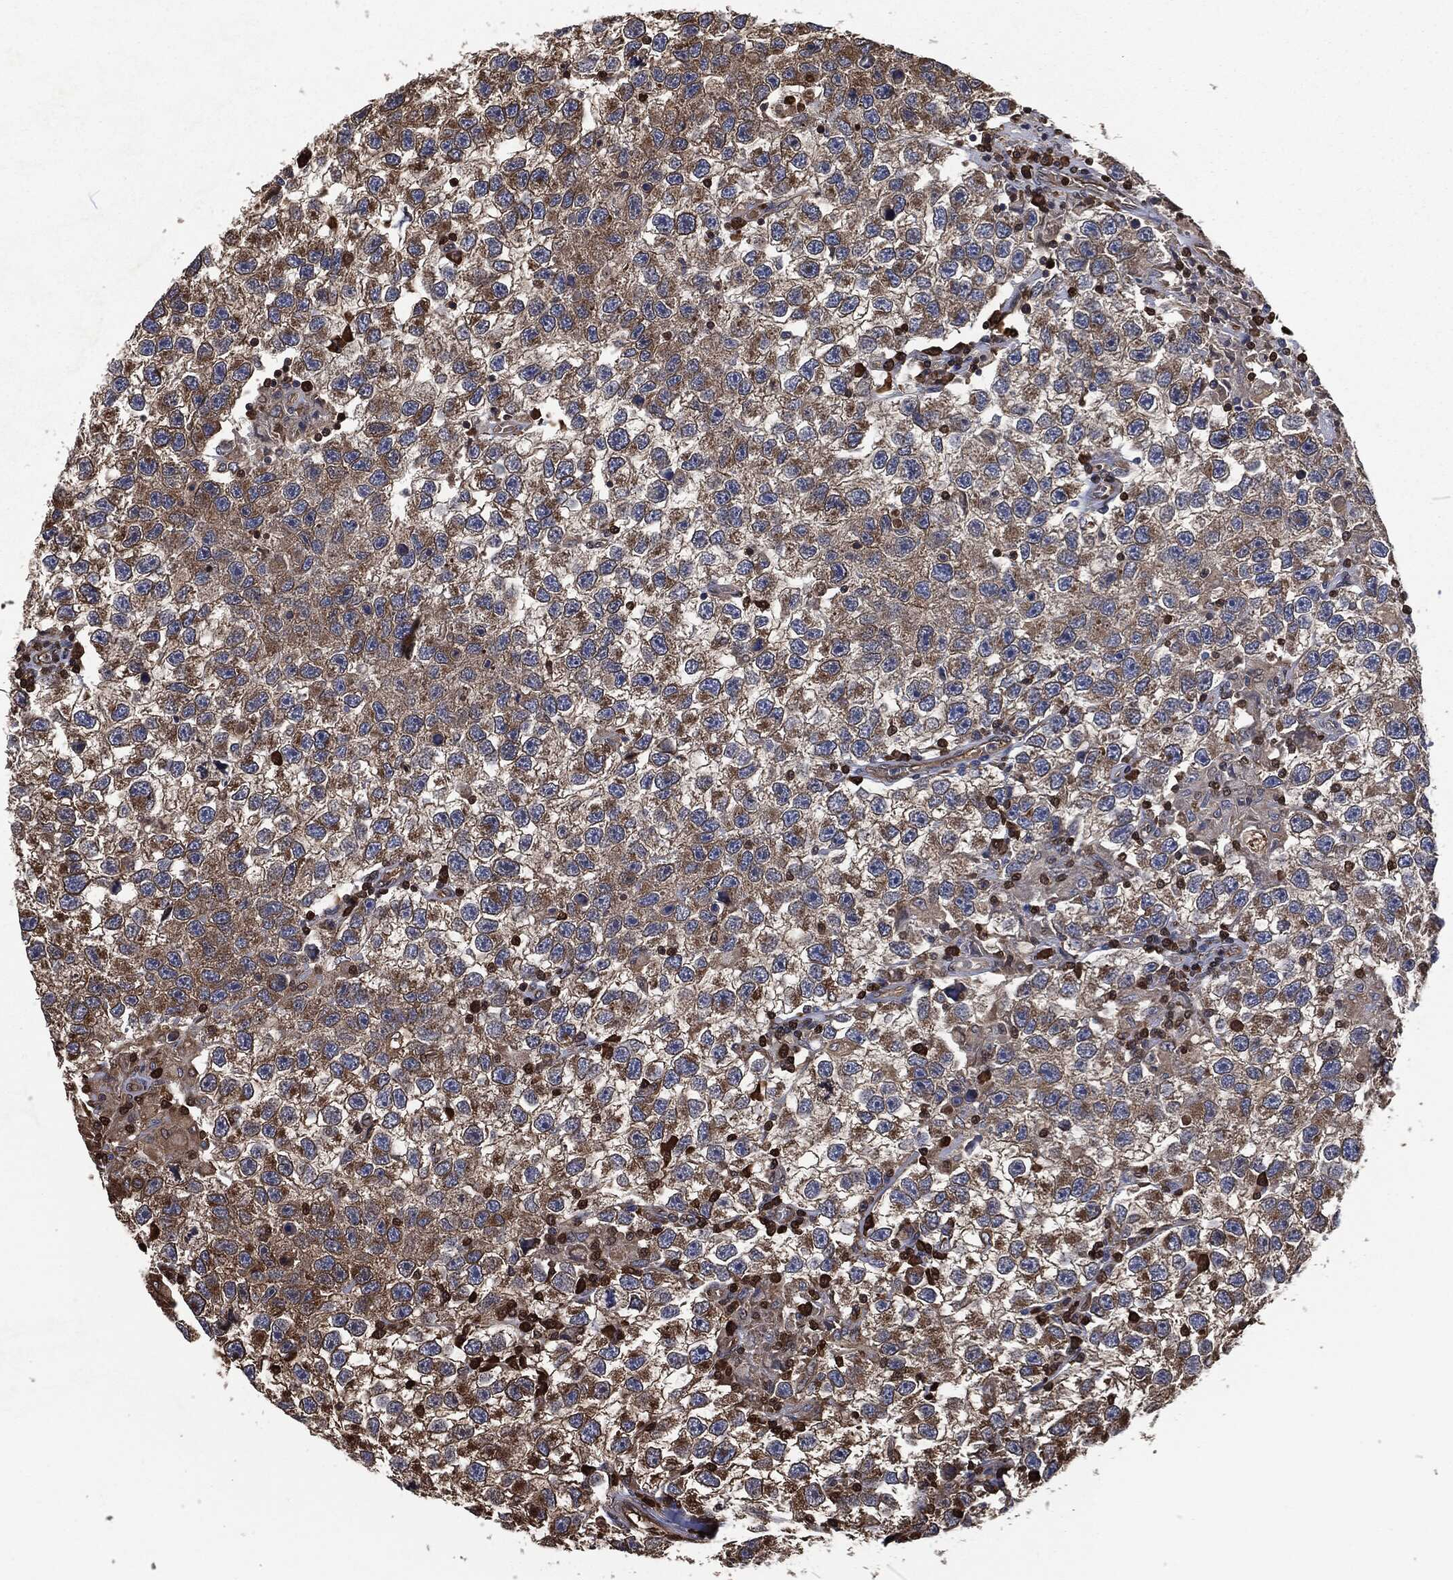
{"staining": {"intensity": "moderate", "quantity": "25%-75%", "location": "cytoplasmic/membranous"}, "tissue": "testis cancer", "cell_type": "Tumor cells", "image_type": "cancer", "snomed": [{"axis": "morphology", "description": "Seminoma, NOS"}, {"axis": "topography", "description": "Testis"}], "caption": "Immunohistochemical staining of human testis cancer (seminoma) shows medium levels of moderate cytoplasmic/membranous positivity in approximately 25%-75% of tumor cells.", "gene": "PRDX4", "patient": {"sex": "male", "age": 26}}